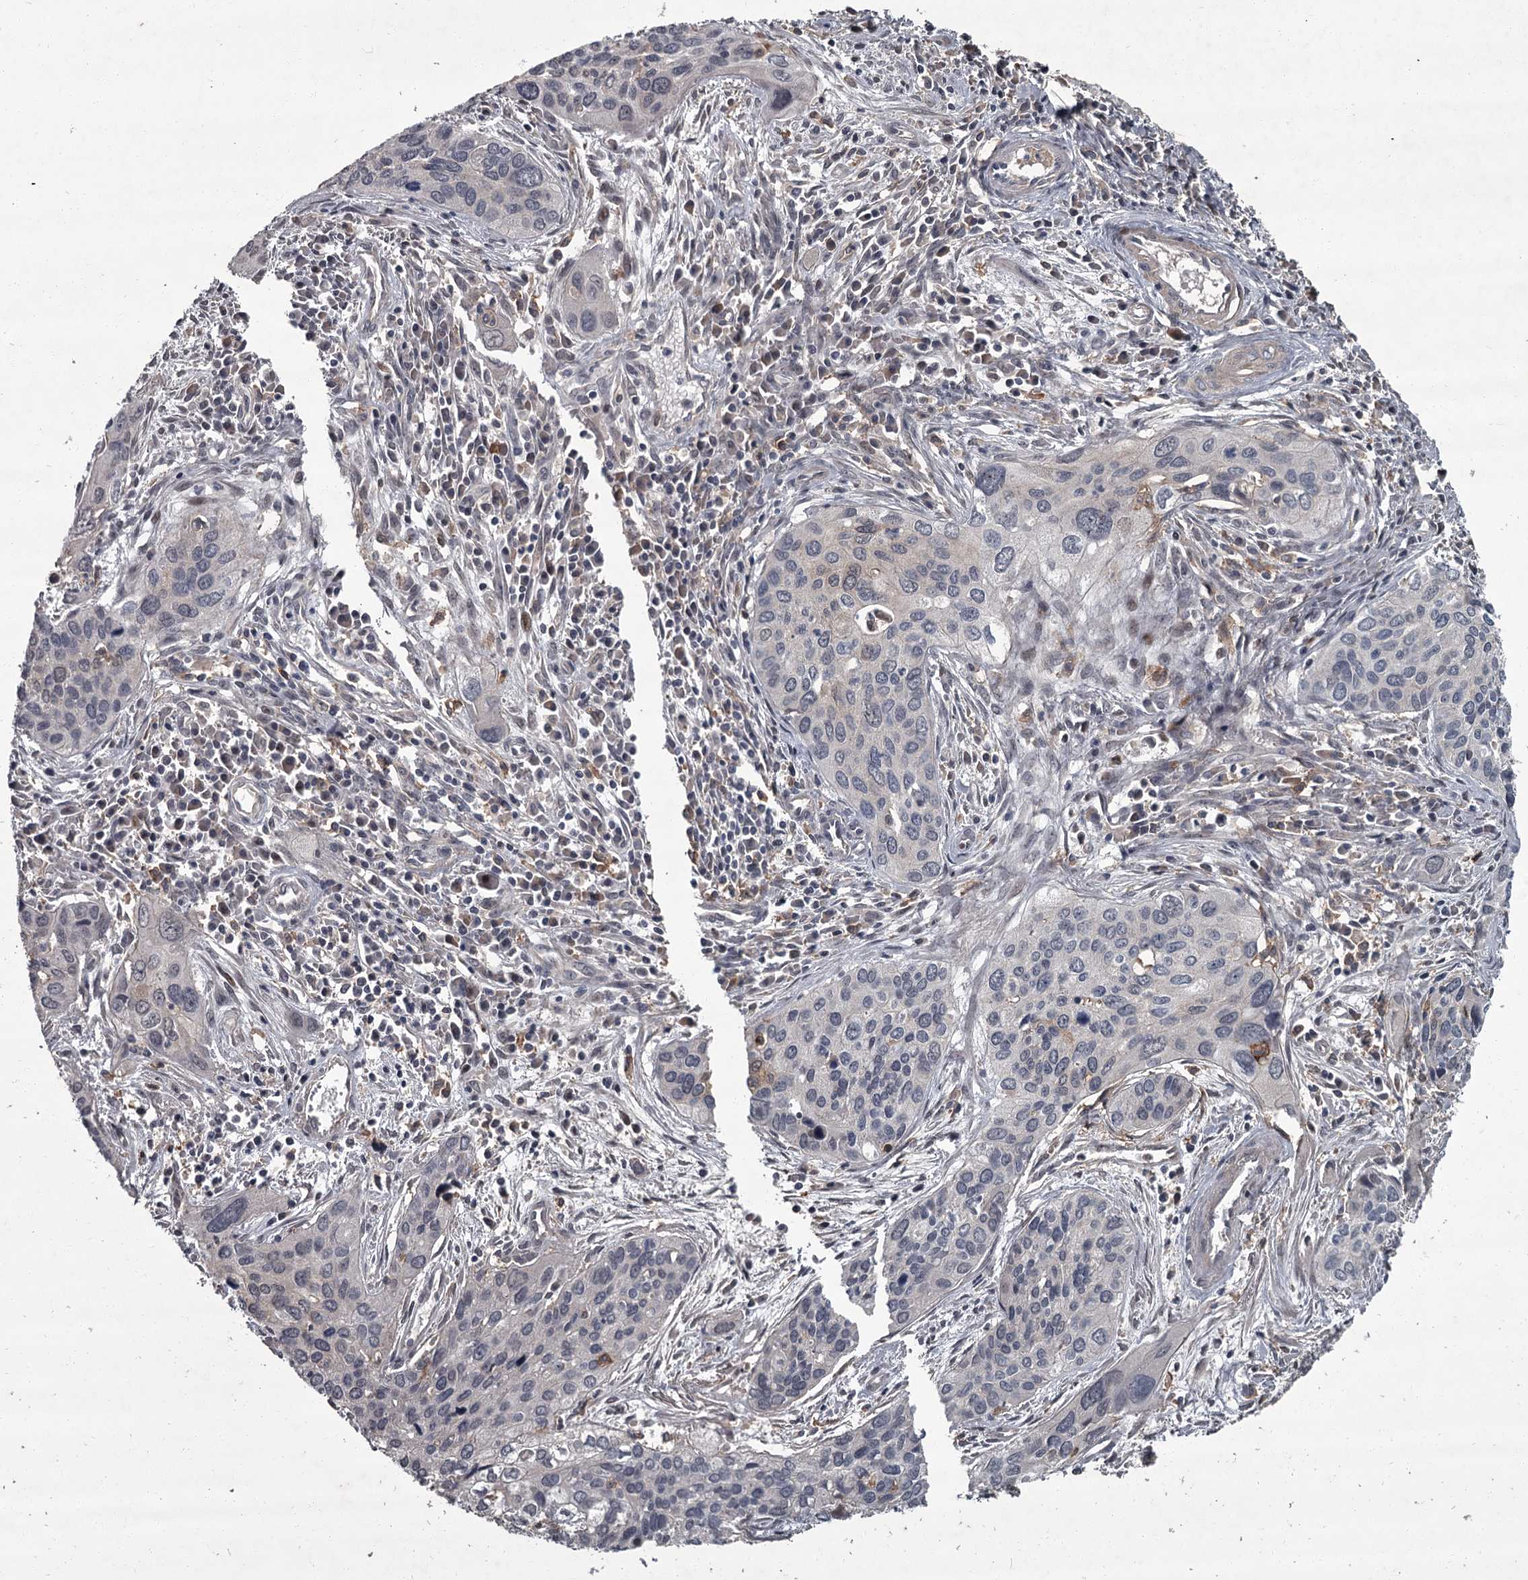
{"staining": {"intensity": "negative", "quantity": "none", "location": "none"}, "tissue": "cervical cancer", "cell_type": "Tumor cells", "image_type": "cancer", "snomed": [{"axis": "morphology", "description": "Squamous cell carcinoma, NOS"}, {"axis": "topography", "description": "Cervix"}], "caption": "Cervical squamous cell carcinoma stained for a protein using immunohistochemistry (IHC) displays no expression tumor cells.", "gene": "FLVCR2", "patient": {"sex": "female", "age": 55}}